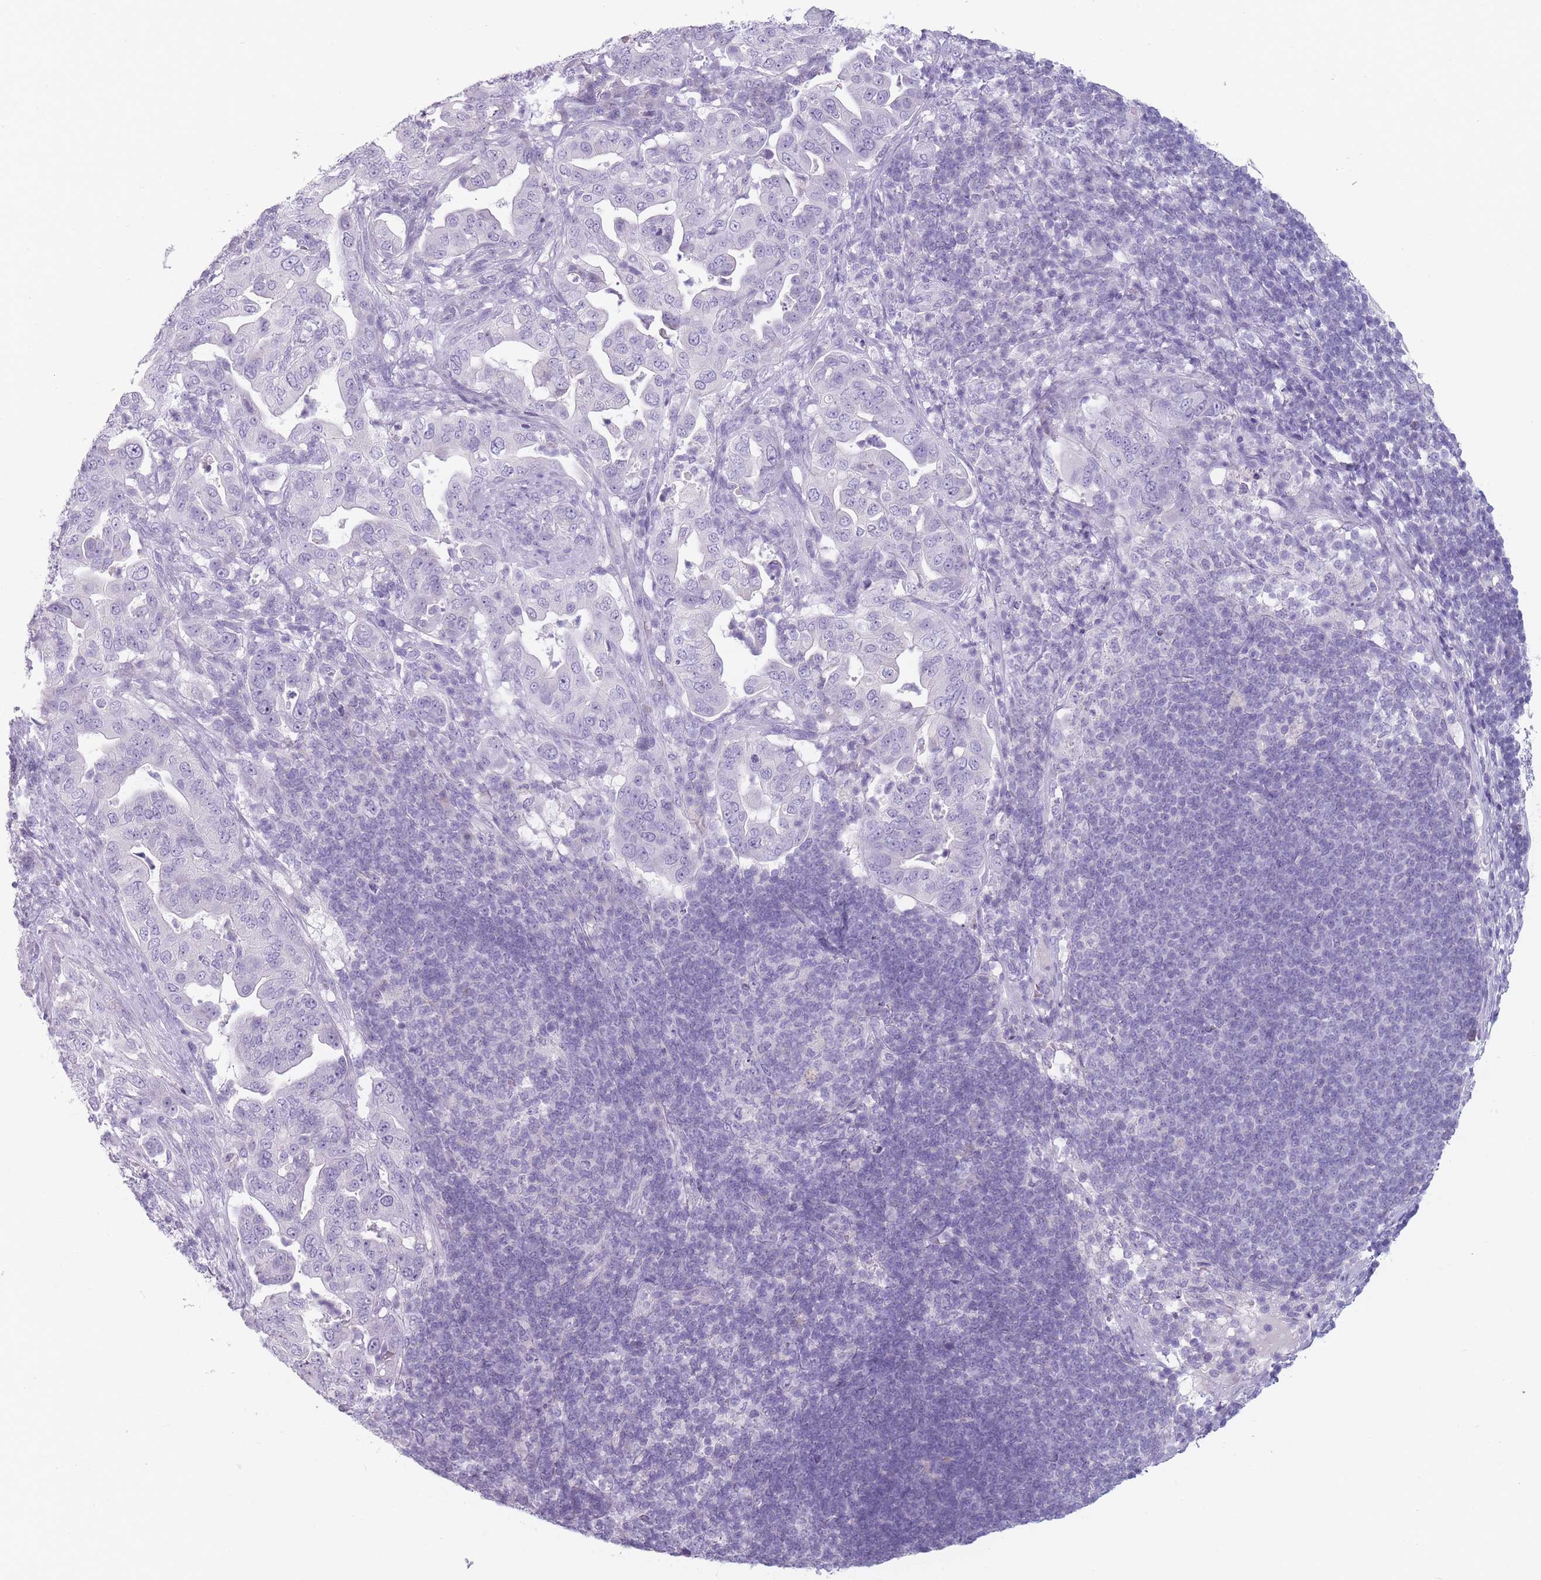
{"staining": {"intensity": "negative", "quantity": "none", "location": "none"}, "tissue": "pancreatic cancer", "cell_type": "Tumor cells", "image_type": "cancer", "snomed": [{"axis": "morphology", "description": "Adenocarcinoma, NOS"}, {"axis": "topography", "description": "Pancreas"}], "caption": "Immunohistochemistry (IHC) photomicrograph of neoplastic tissue: pancreatic cancer stained with DAB displays no significant protein positivity in tumor cells. (DAB immunohistochemistry (IHC), high magnification).", "gene": "CCNO", "patient": {"sex": "female", "age": 63}}